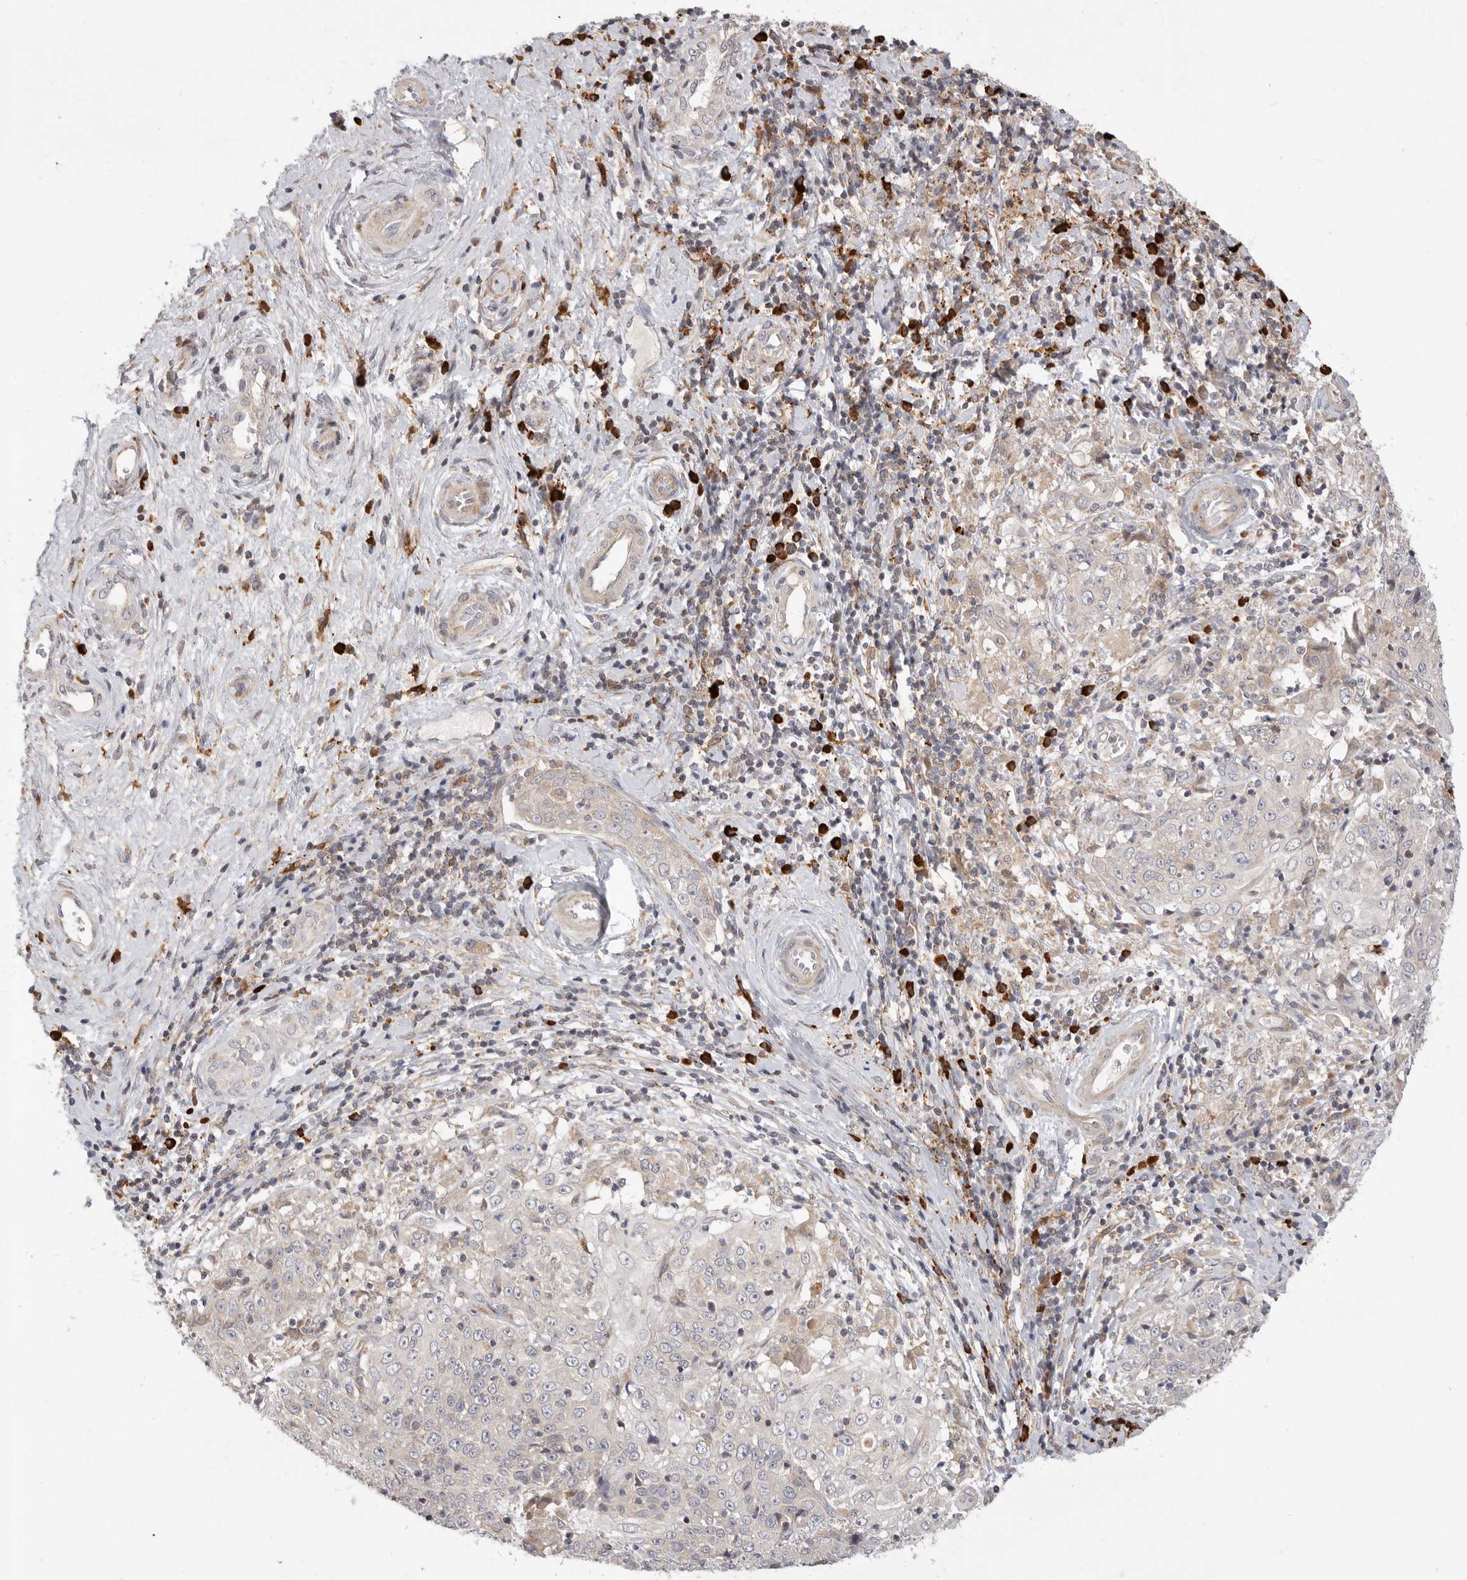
{"staining": {"intensity": "negative", "quantity": "none", "location": "none"}, "tissue": "cervical cancer", "cell_type": "Tumor cells", "image_type": "cancer", "snomed": [{"axis": "morphology", "description": "Squamous cell carcinoma, NOS"}, {"axis": "topography", "description": "Cervix"}], "caption": "Photomicrograph shows no significant protein positivity in tumor cells of cervical cancer.", "gene": "USH1C", "patient": {"sex": "female", "age": 48}}